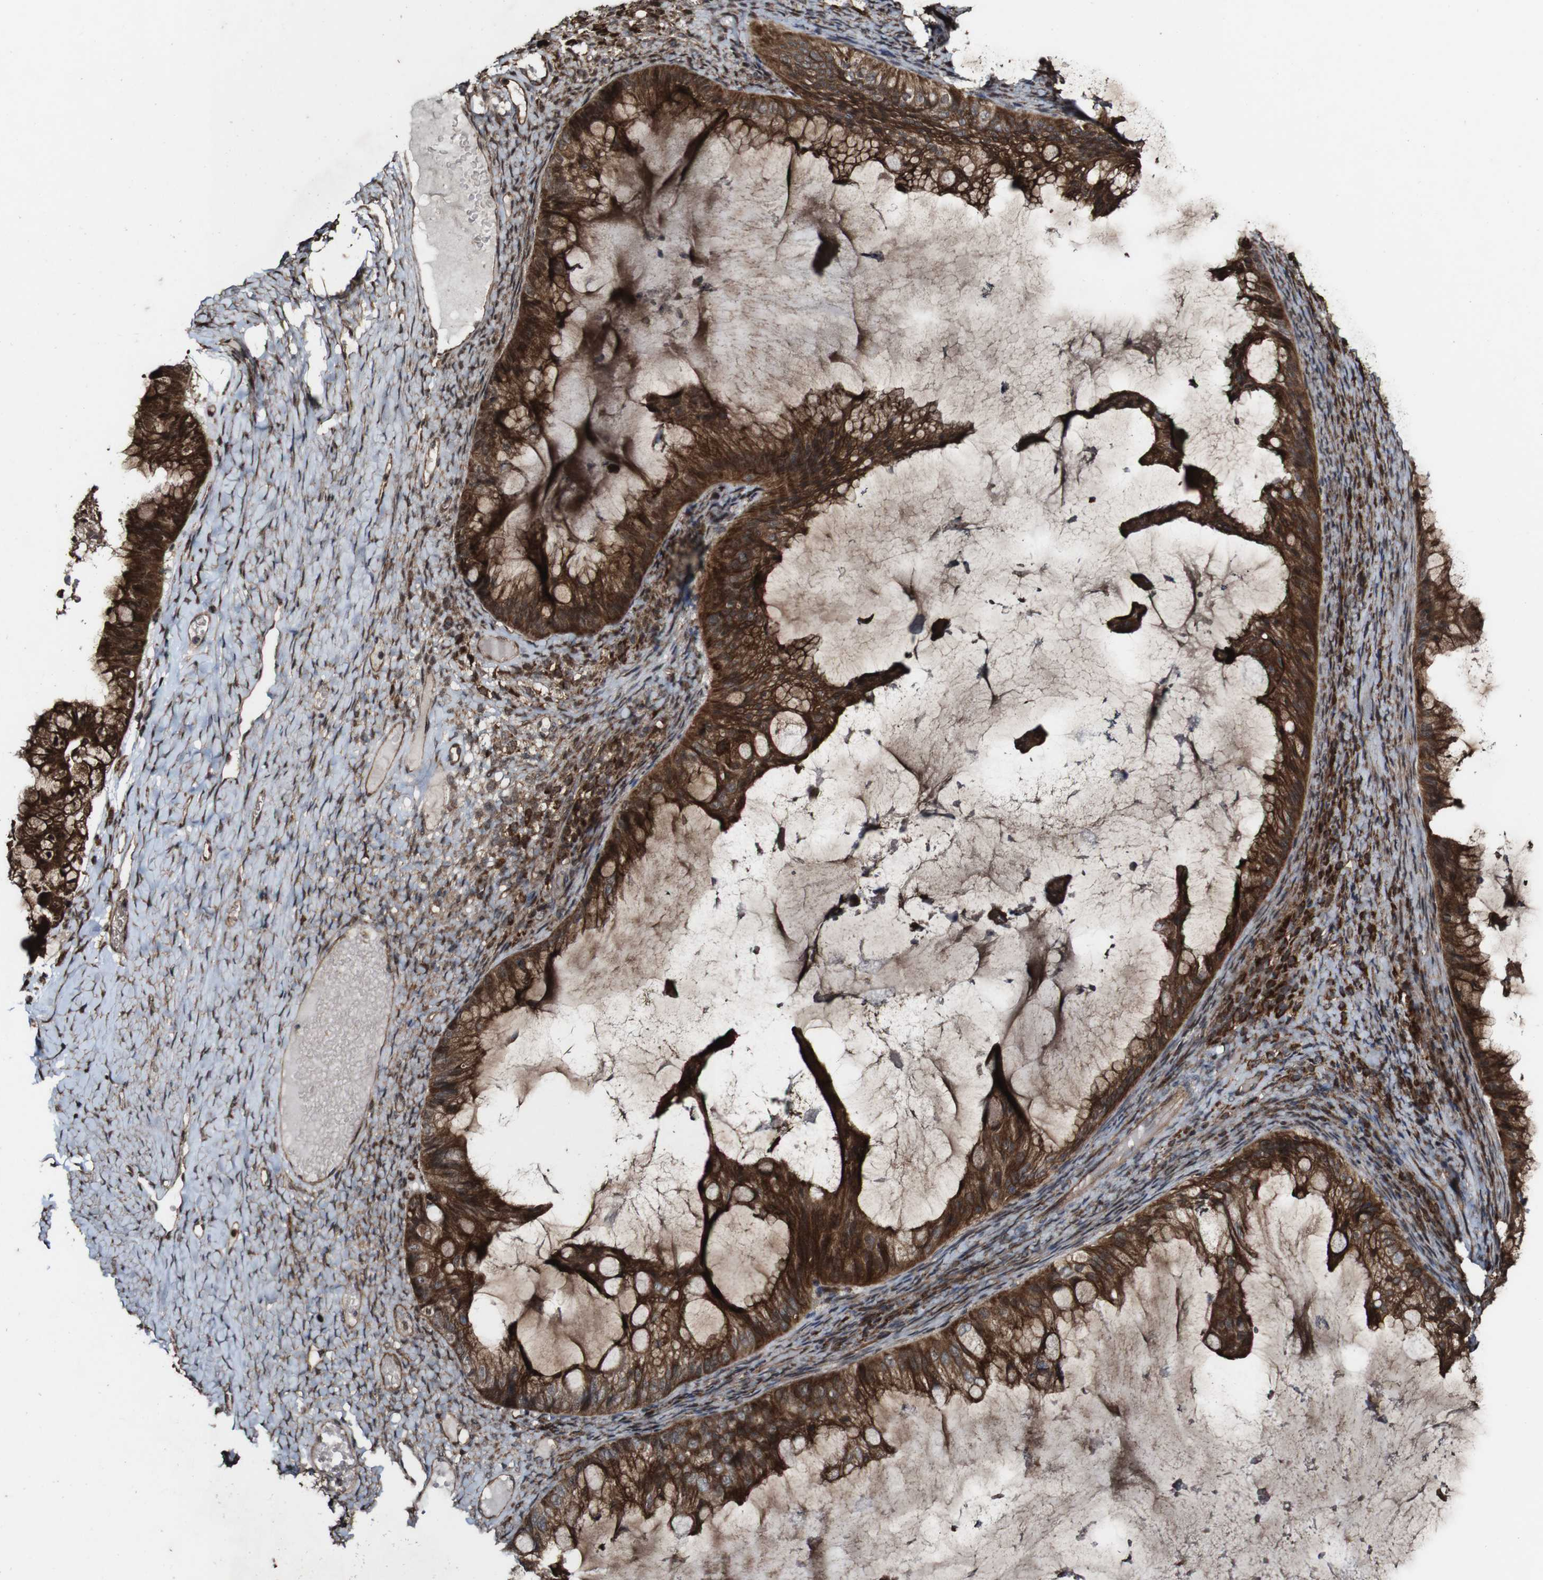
{"staining": {"intensity": "strong", "quantity": ">75%", "location": "cytoplasmic/membranous"}, "tissue": "ovarian cancer", "cell_type": "Tumor cells", "image_type": "cancer", "snomed": [{"axis": "morphology", "description": "Cystadenocarcinoma, mucinous, NOS"}, {"axis": "topography", "description": "Ovary"}], "caption": "Brown immunohistochemical staining in ovarian cancer (mucinous cystadenocarcinoma) demonstrates strong cytoplasmic/membranous staining in approximately >75% of tumor cells.", "gene": "BTN3A3", "patient": {"sex": "female", "age": 61}}